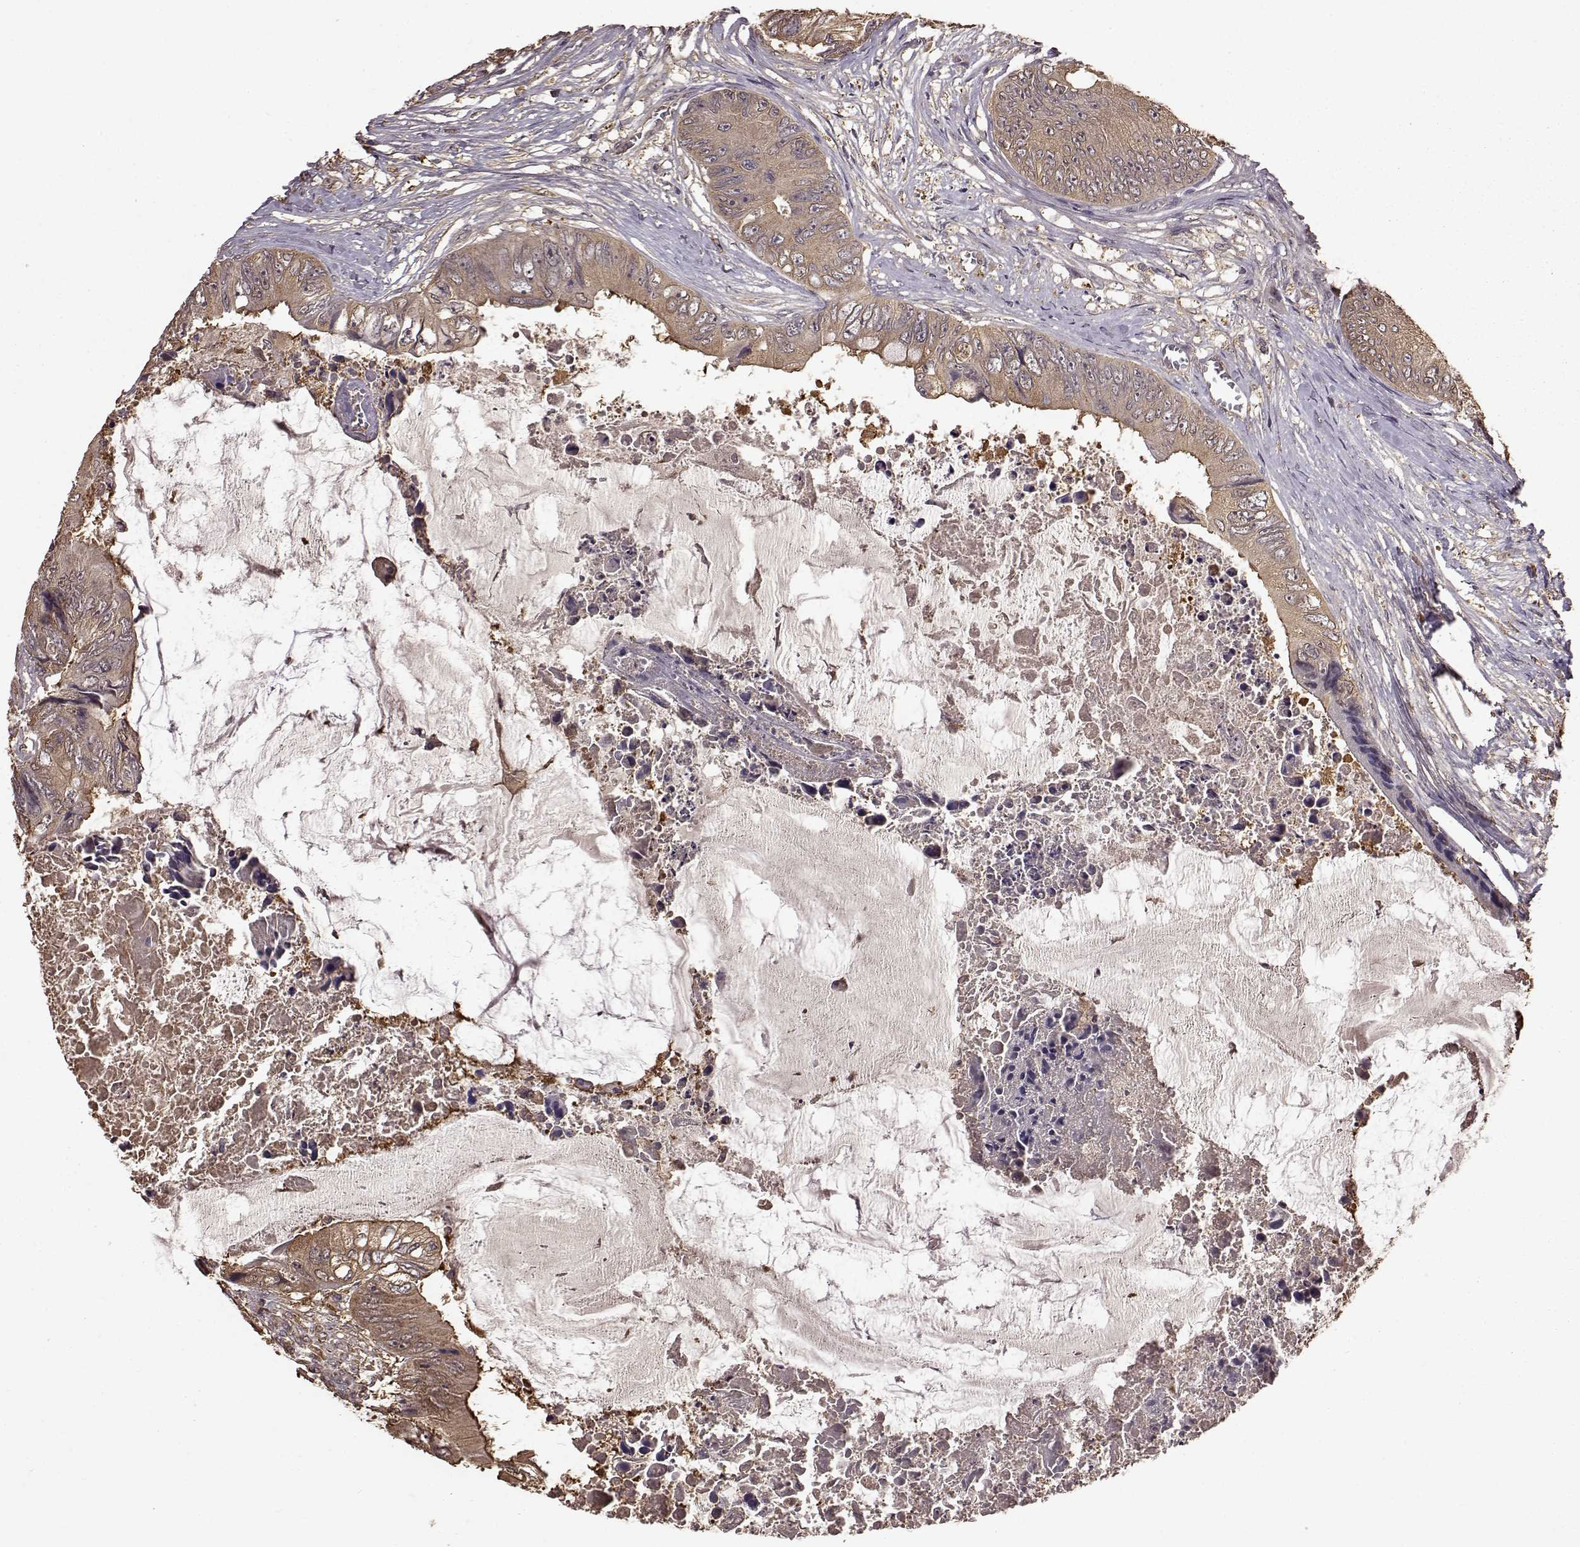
{"staining": {"intensity": "moderate", "quantity": ">75%", "location": "cytoplasmic/membranous"}, "tissue": "colorectal cancer", "cell_type": "Tumor cells", "image_type": "cancer", "snomed": [{"axis": "morphology", "description": "Adenocarcinoma, NOS"}, {"axis": "topography", "description": "Rectum"}], "caption": "Protein expression analysis of human colorectal cancer reveals moderate cytoplasmic/membranous positivity in approximately >75% of tumor cells.", "gene": "NME1-NME2", "patient": {"sex": "male", "age": 63}}